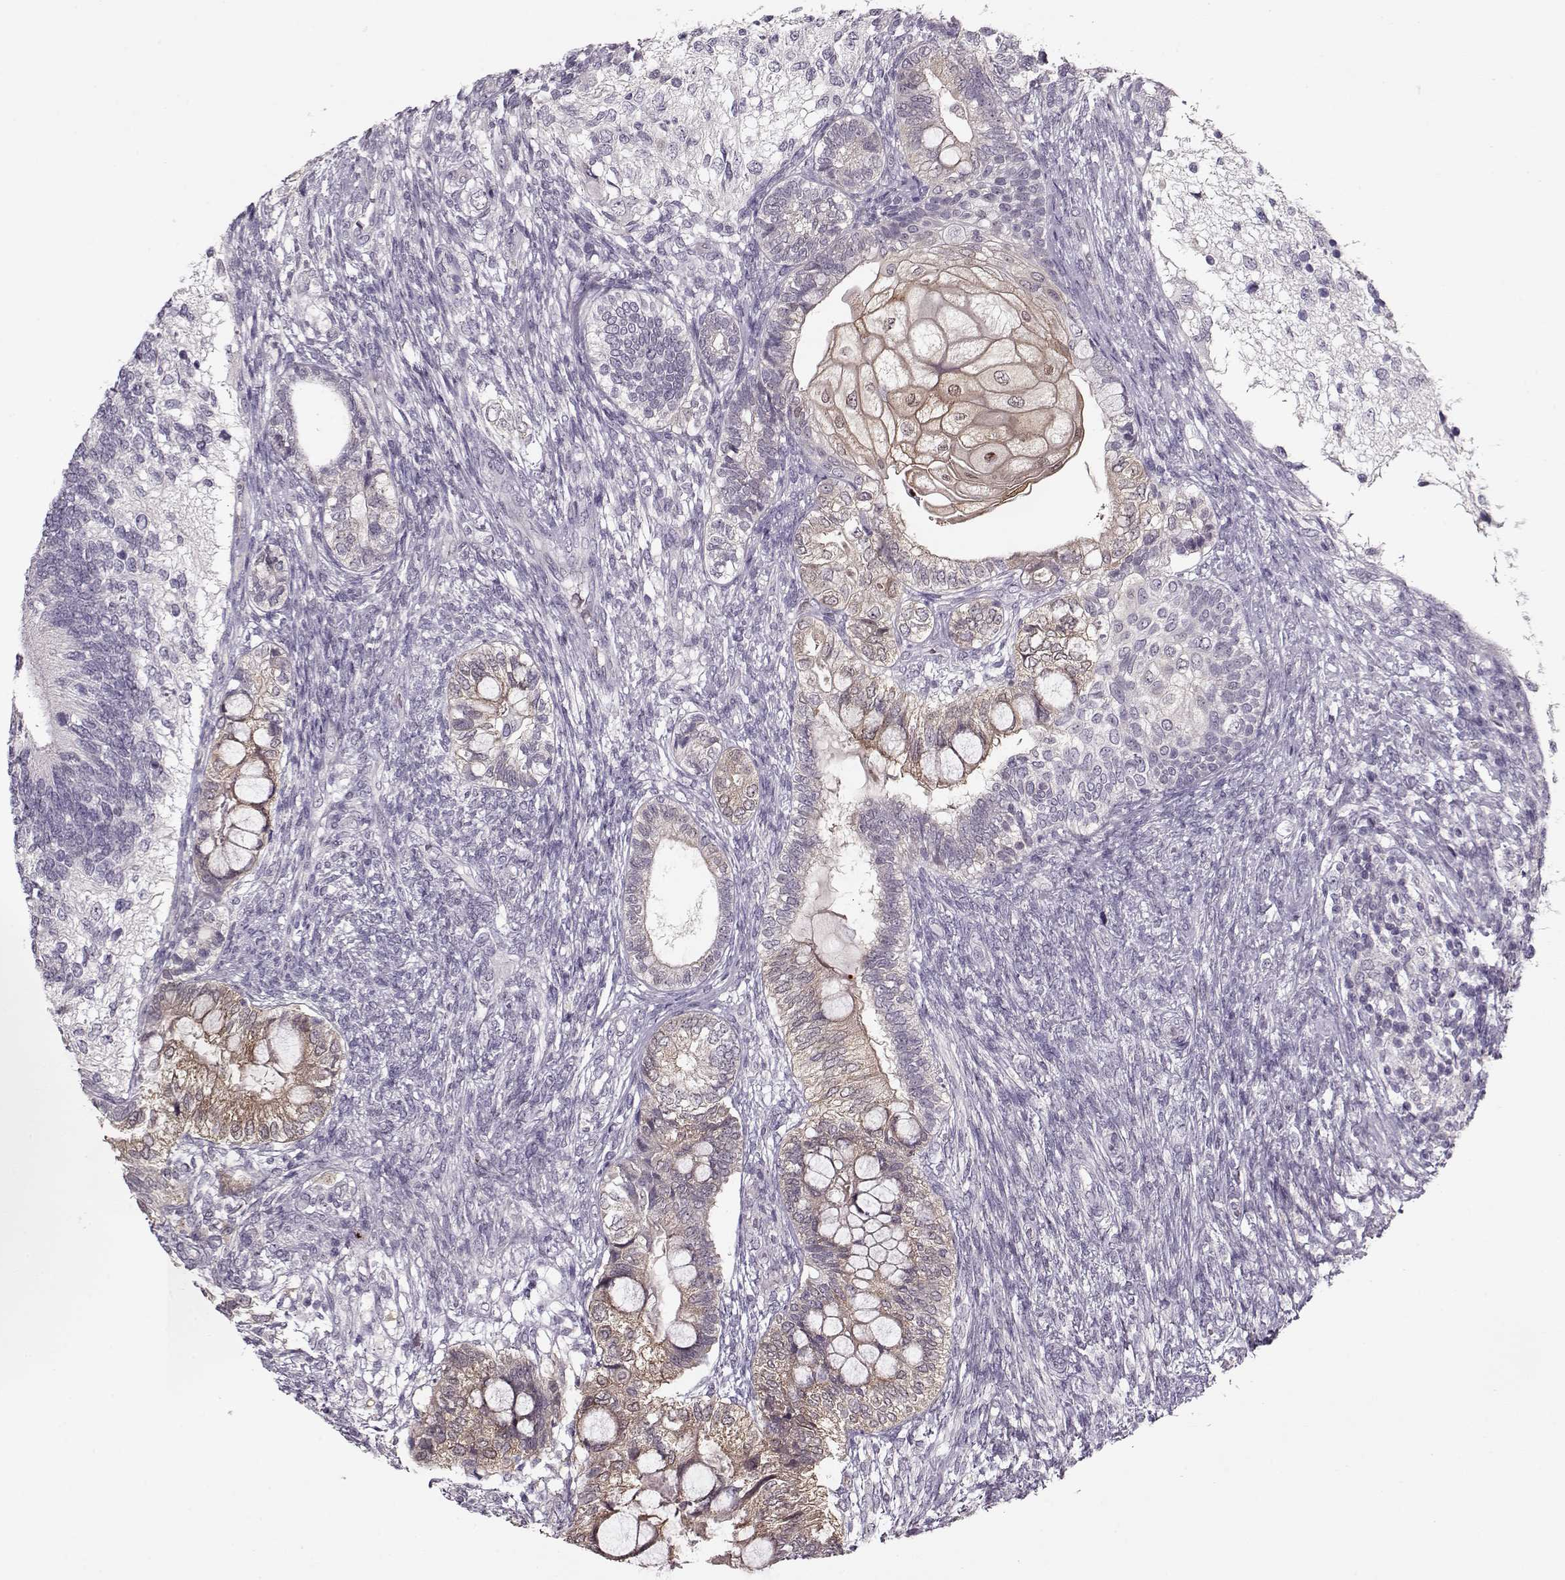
{"staining": {"intensity": "weak", "quantity": "25%-75%", "location": "cytoplasmic/membranous"}, "tissue": "testis cancer", "cell_type": "Tumor cells", "image_type": "cancer", "snomed": [{"axis": "morphology", "description": "Seminoma, NOS"}, {"axis": "morphology", "description": "Carcinoma, Embryonal, NOS"}, {"axis": "topography", "description": "Testis"}], "caption": "Tumor cells reveal weak cytoplasmic/membranous staining in about 25%-75% of cells in testis embryonal carcinoma.", "gene": "ACOT11", "patient": {"sex": "male", "age": 41}}